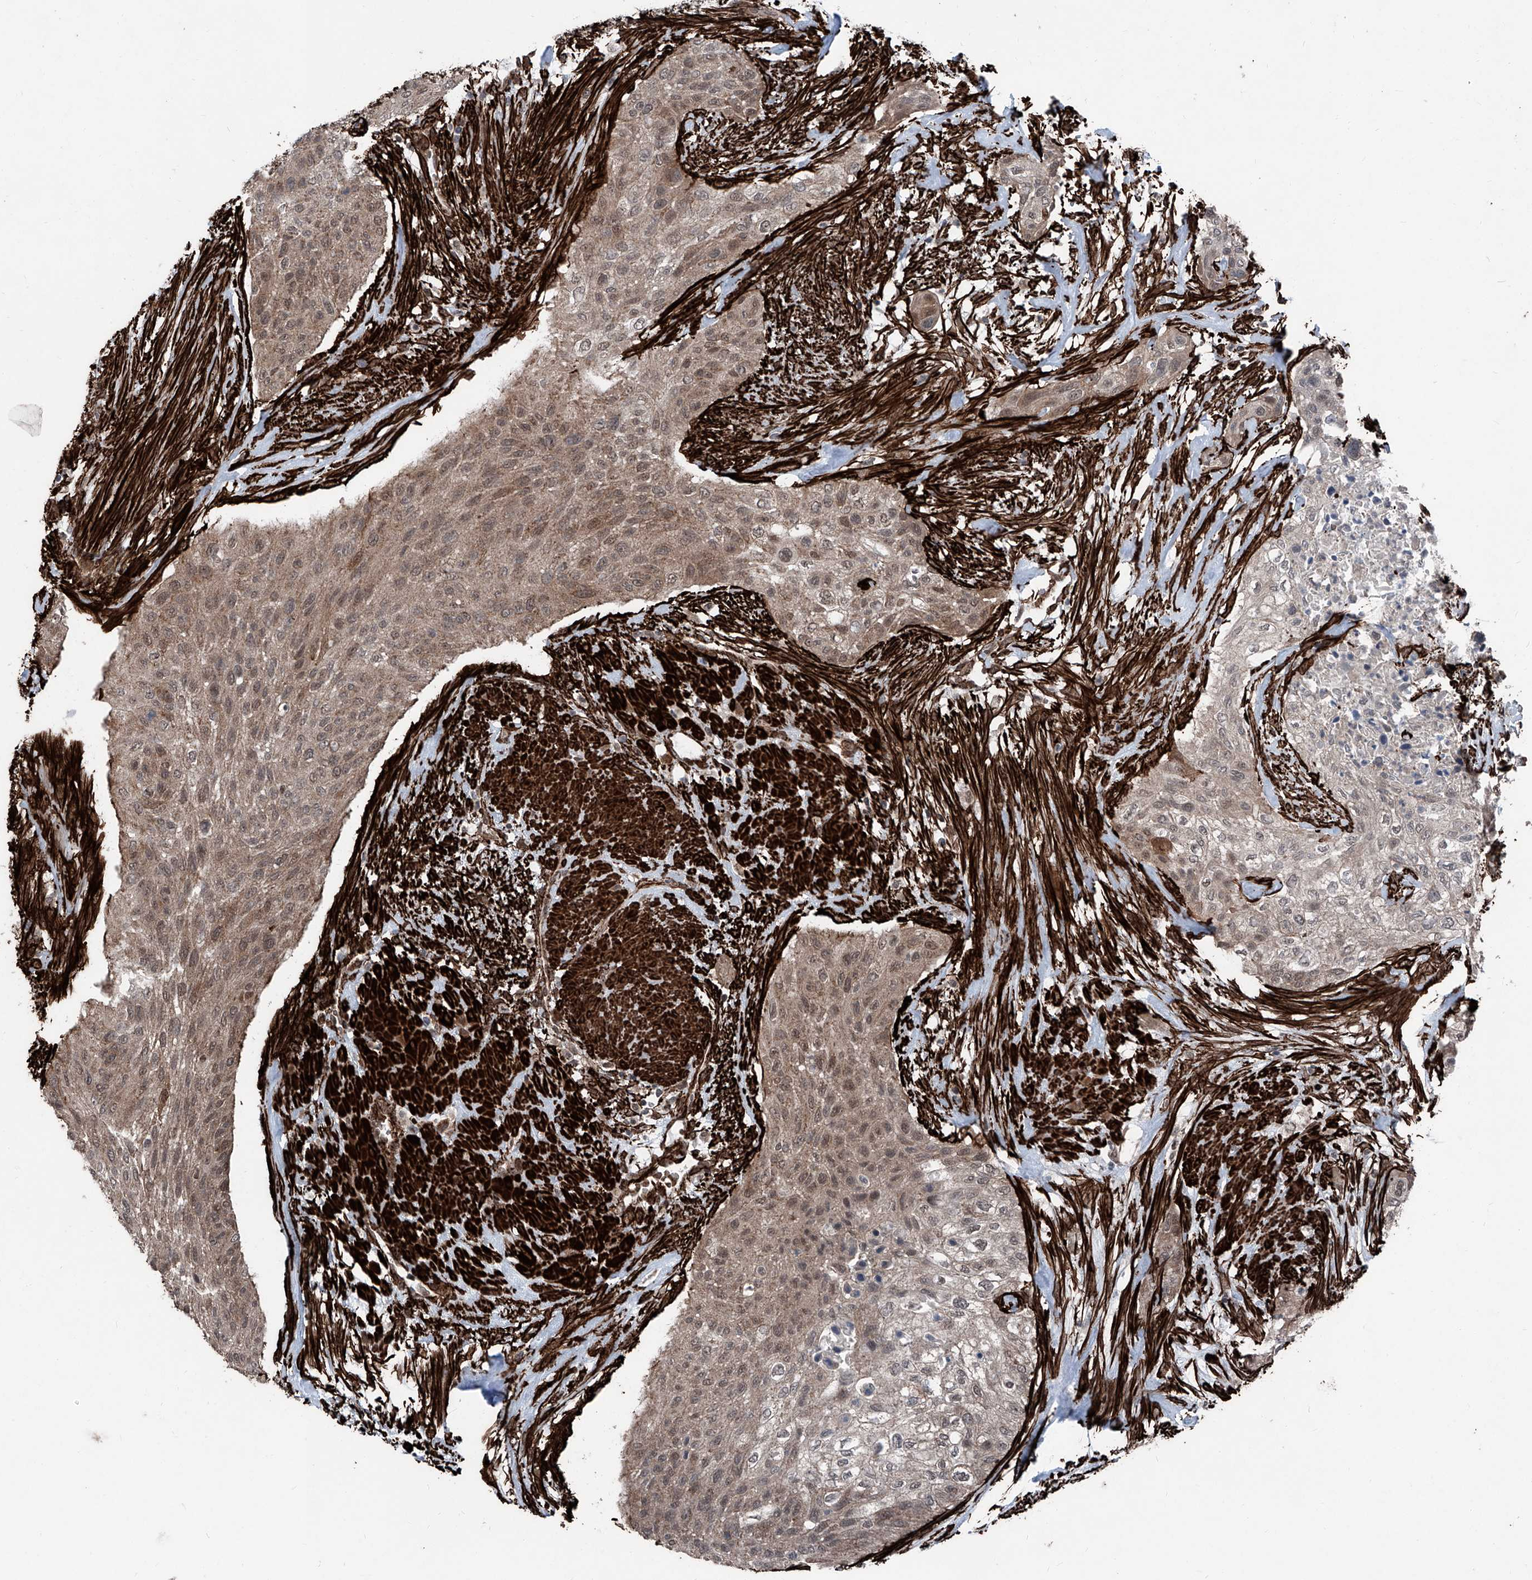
{"staining": {"intensity": "weak", "quantity": "25%-75%", "location": "cytoplasmic/membranous,nuclear"}, "tissue": "urothelial cancer", "cell_type": "Tumor cells", "image_type": "cancer", "snomed": [{"axis": "morphology", "description": "Urothelial carcinoma, High grade"}, {"axis": "topography", "description": "Urinary bladder"}], "caption": "Human urothelial cancer stained with a protein marker shows weak staining in tumor cells.", "gene": "COA7", "patient": {"sex": "male", "age": 35}}